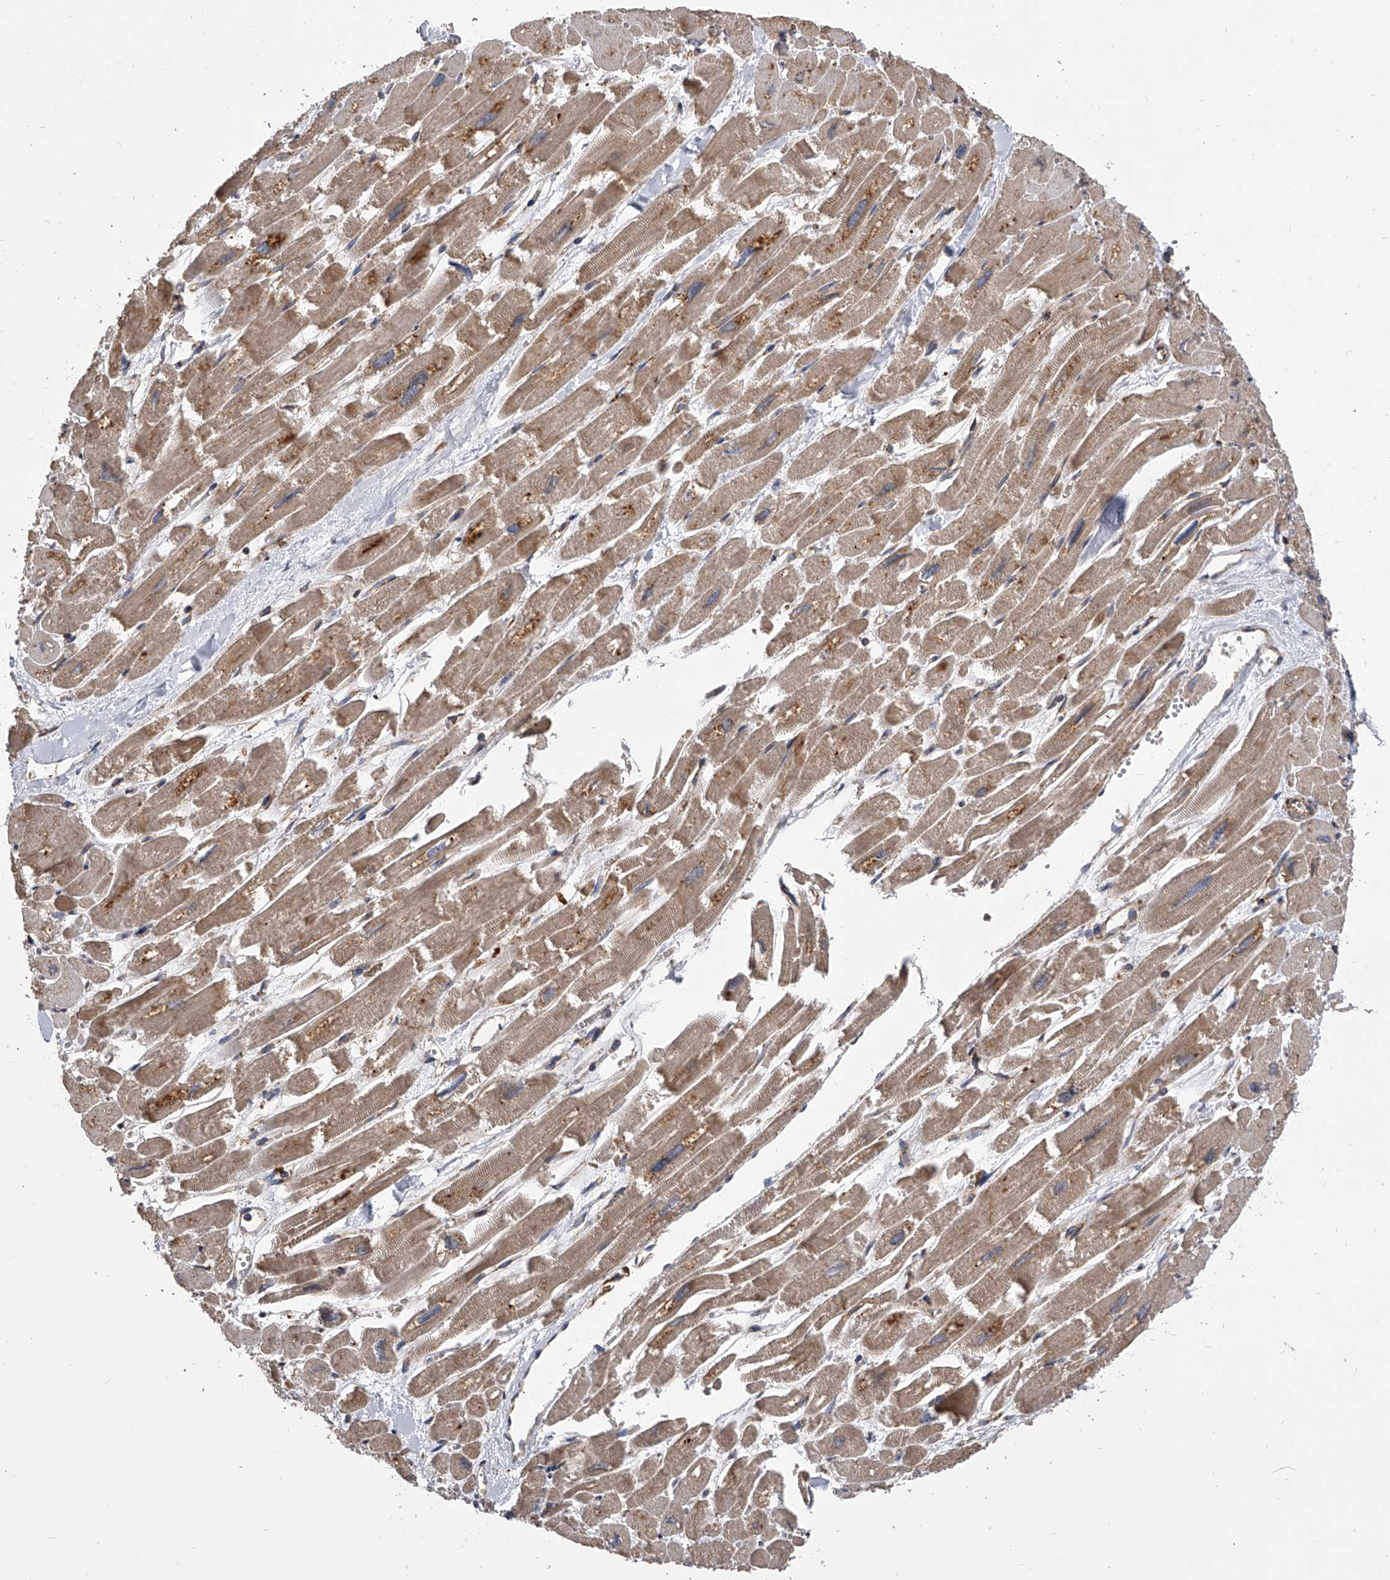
{"staining": {"intensity": "weak", "quantity": ">75%", "location": "cytoplasmic/membranous"}, "tissue": "heart muscle", "cell_type": "Cardiomyocytes", "image_type": "normal", "snomed": [{"axis": "morphology", "description": "Normal tissue, NOS"}, {"axis": "topography", "description": "Heart"}], "caption": "Immunohistochemical staining of unremarkable human heart muscle demonstrates weak cytoplasmic/membranous protein expression in approximately >75% of cardiomyocytes.", "gene": "EXOC4", "patient": {"sex": "male", "age": 54}}